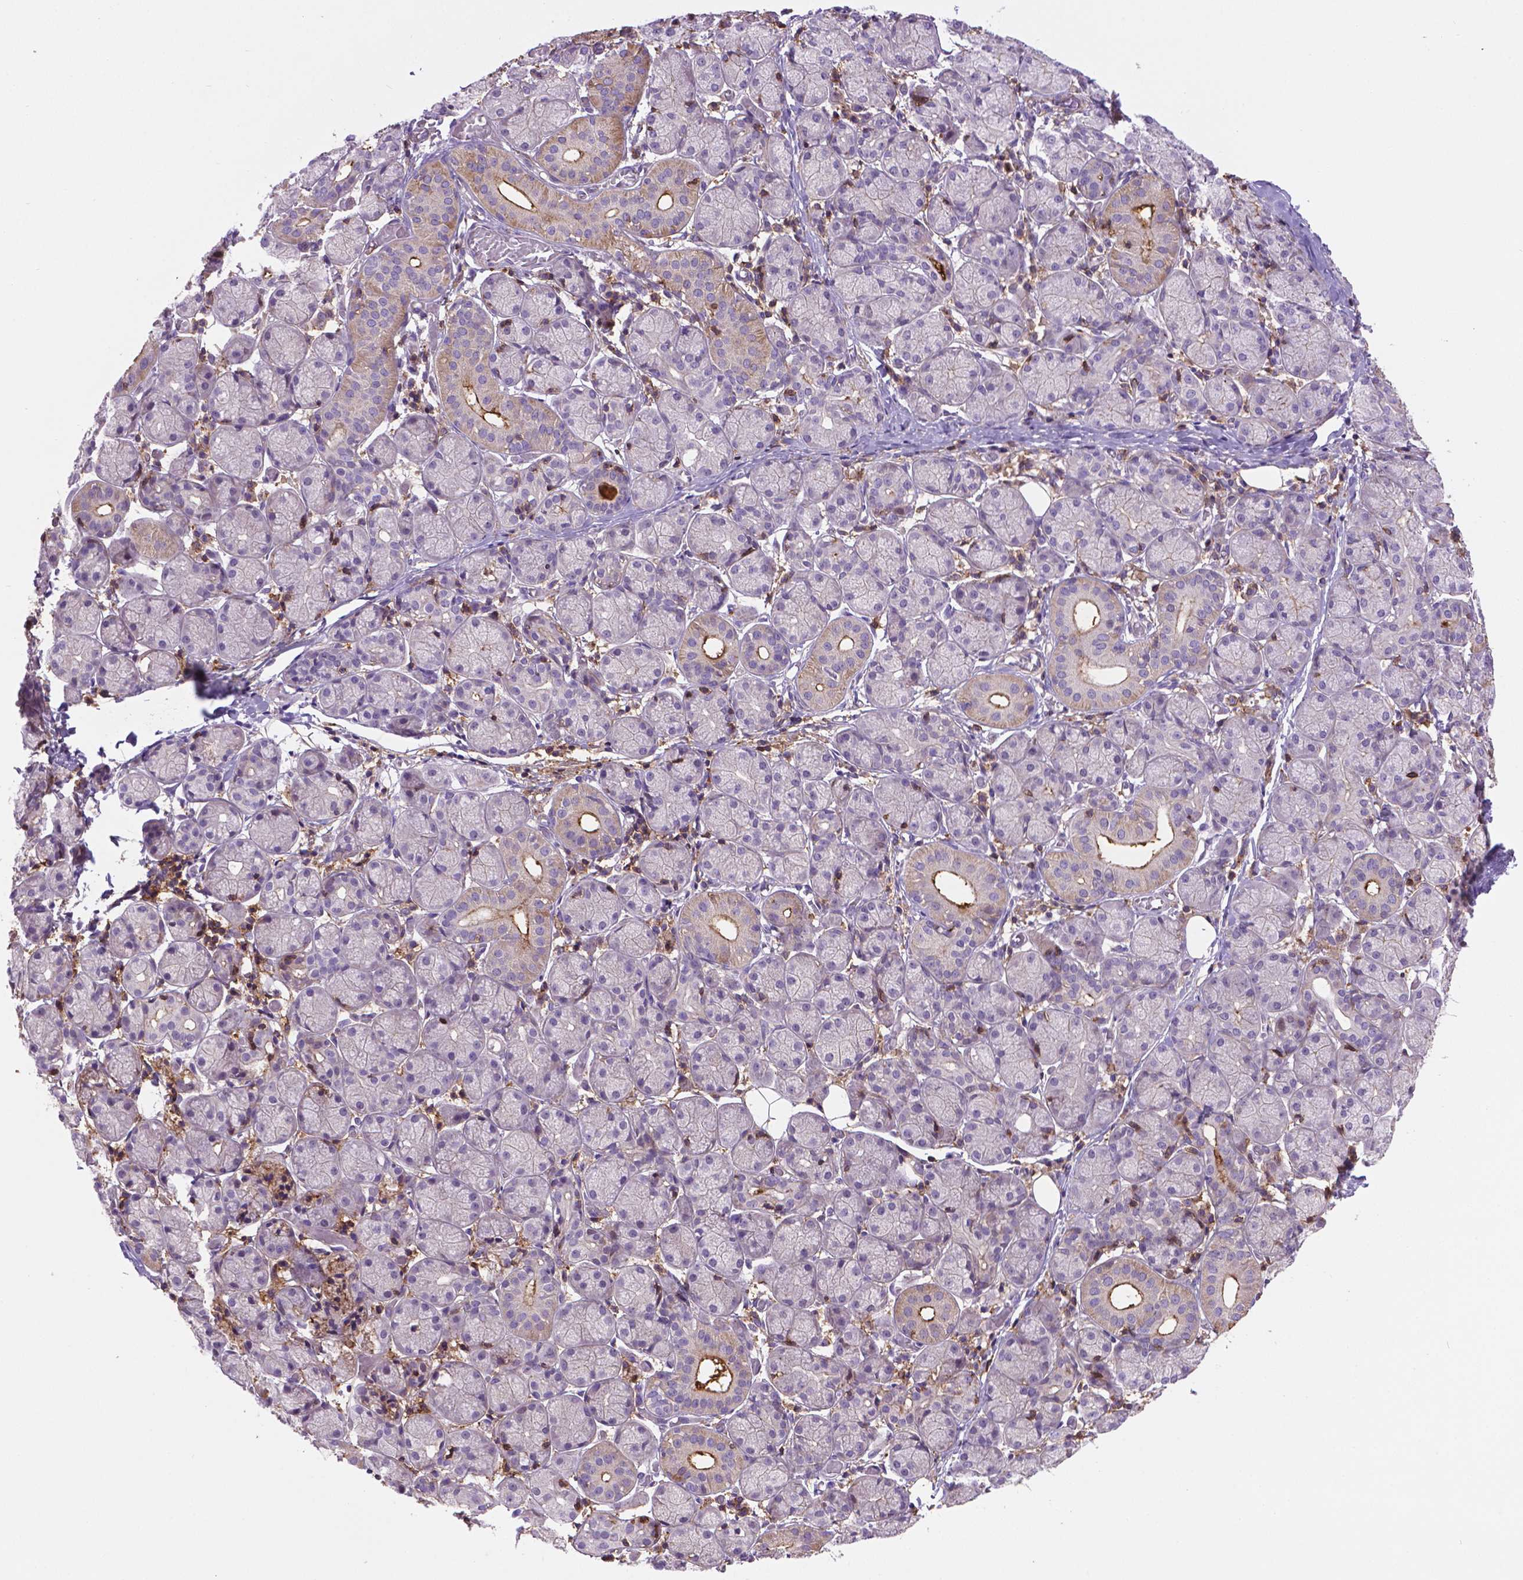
{"staining": {"intensity": "negative", "quantity": "none", "location": "none"}, "tissue": "salivary gland", "cell_type": "Glandular cells", "image_type": "normal", "snomed": [{"axis": "morphology", "description": "Normal tissue, NOS"}, {"axis": "topography", "description": "Salivary gland"}, {"axis": "topography", "description": "Peripheral nerve tissue"}], "caption": "Image shows no protein staining in glandular cells of unremarkable salivary gland.", "gene": "ACAD10", "patient": {"sex": "female", "age": 24}}